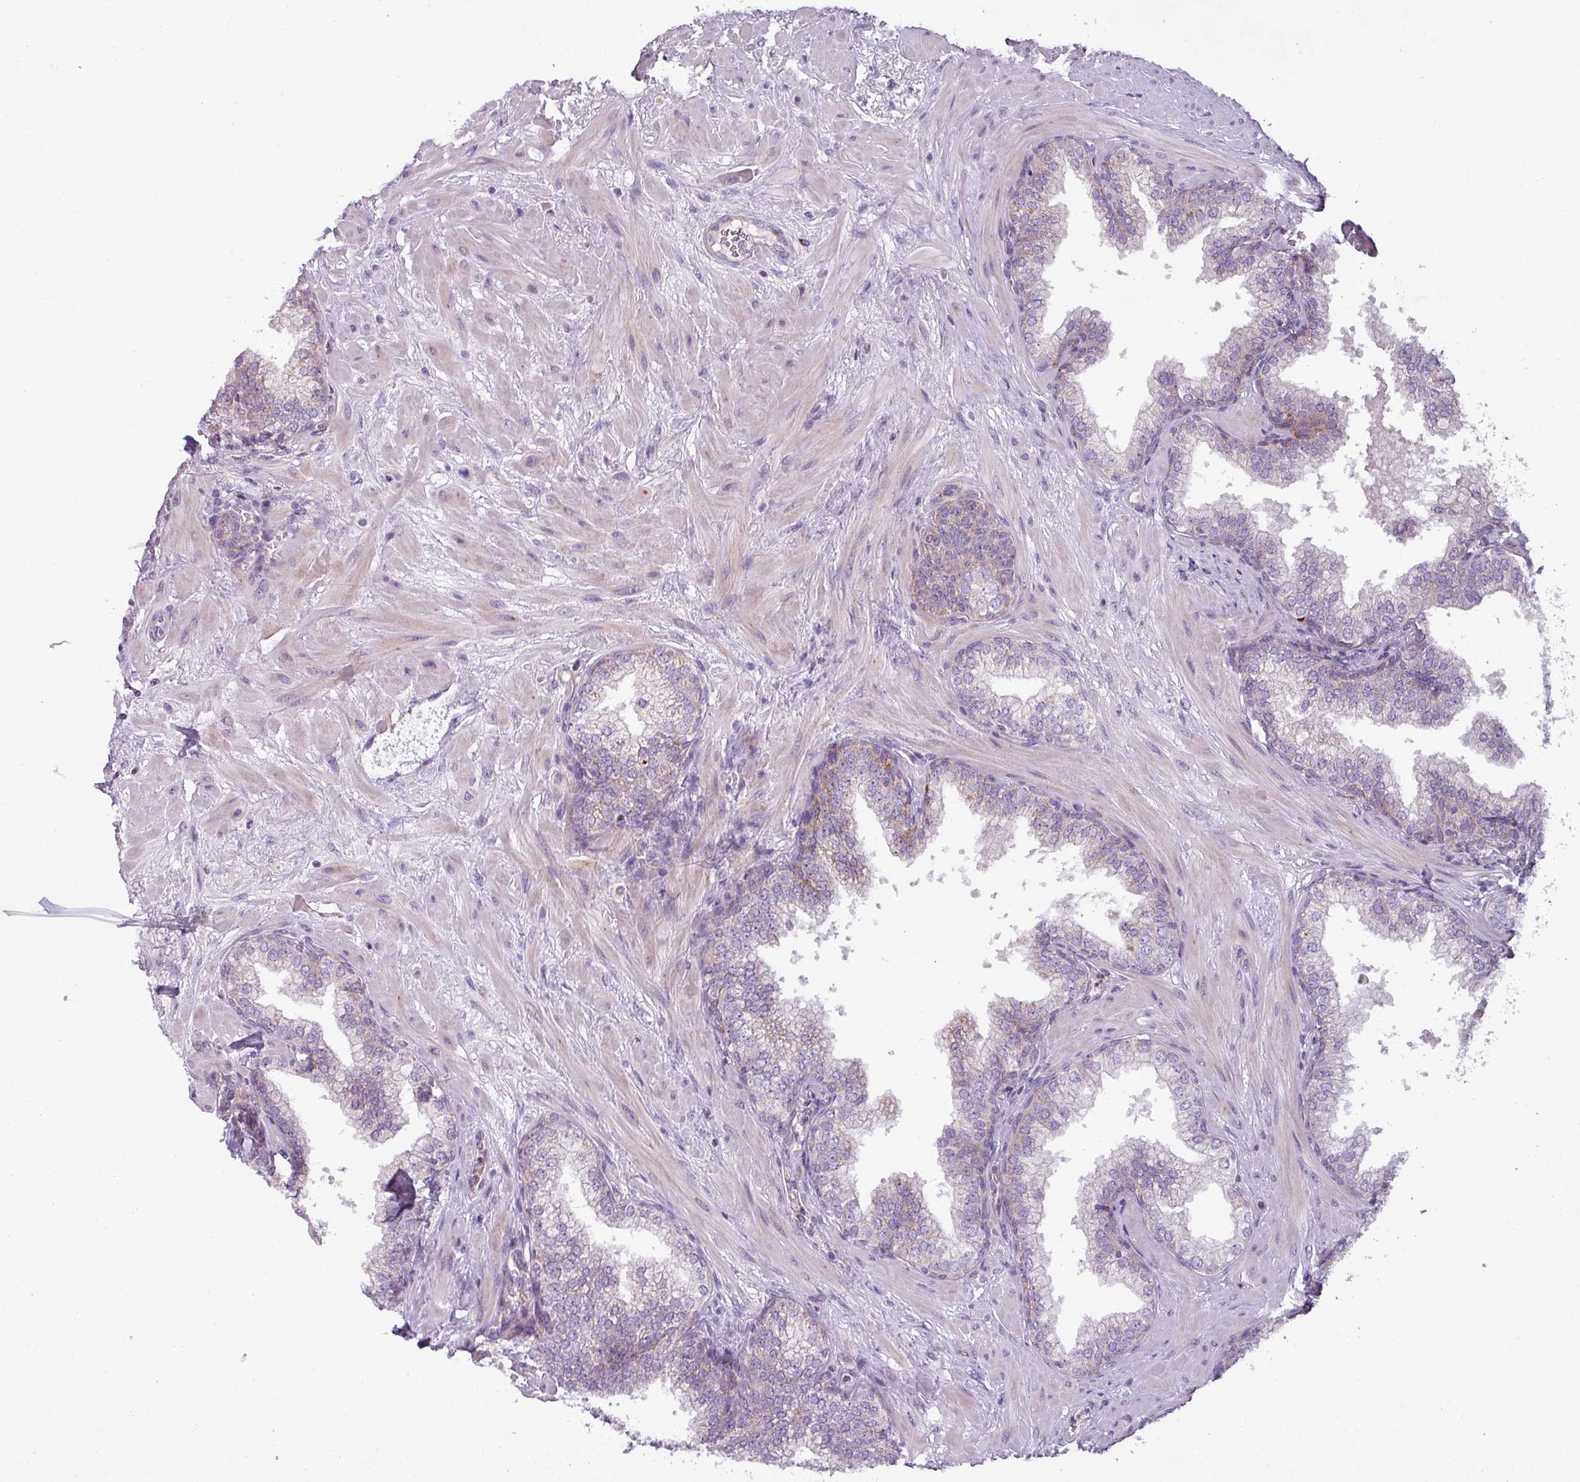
{"staining": {"intensity": "moderate", "quantity": "25%-75%", "location": "cytoplasmic/membranous"}, "tissue": "prostate", "cell_type": "Glandular cells", "image_type": "normal", "snomed": [{"axis": "morphology", "description": "Normal tissue, NOS"}, {"axis": "topography", "description": "Prostate"}], "caption": "A brown stain shows moderate cytoplasmic/membranous expression of a protein in glandular cells of benign human prostate. Nuclei are stained in blue.", "gene": "PNMA6A", "patient": {"sex": "male", "age": 60}}